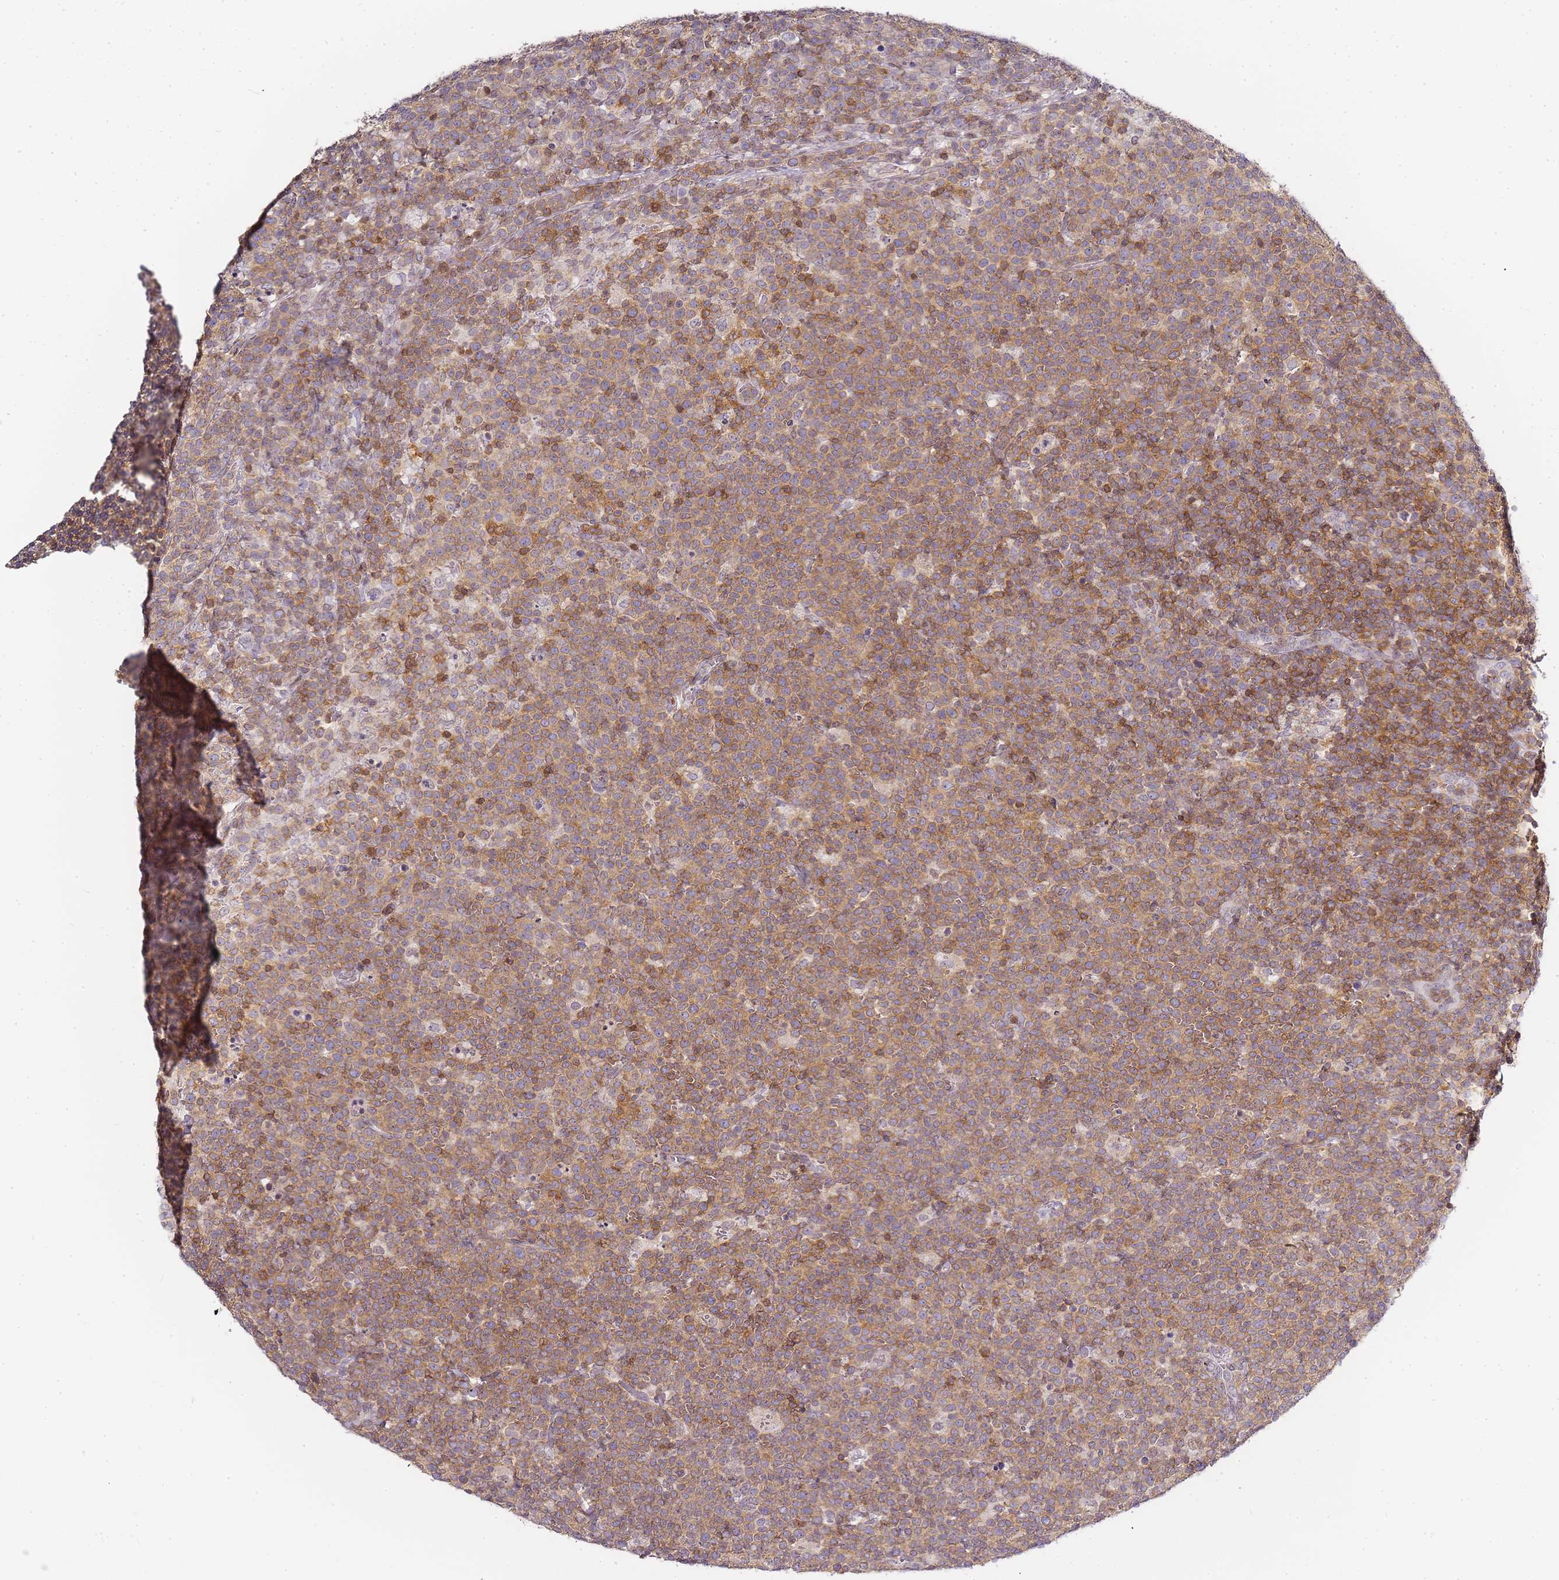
{"staining": {"intensity": "moderate", "quantity": ">75%", "location": "cytoplasmic/membranous"}, "tissue": "lymphoma", "cell_type": "Tumor cells", "image_type": "cancer", "snomed": [{"axis": "morphology", "description": "Malignant lymphoma, non-Hodgkin's type, High grade"}, {"axis": "topography", "description": "Lymph node"}], "caption": "High-magnification brightfield microscopy of high-grade malignant lymphoma, non-Hodgkin's type stained with DAB (3,3'-diaminobenzidine) (brown) and counterstained with hematoxylin (blue). tumor cells exhibit moderate cytoplasmic/membranous positivity is seen in about>75% of cells.", "gene": "JAKMIP1", "patient": {"sex": "male", "age": 61}}